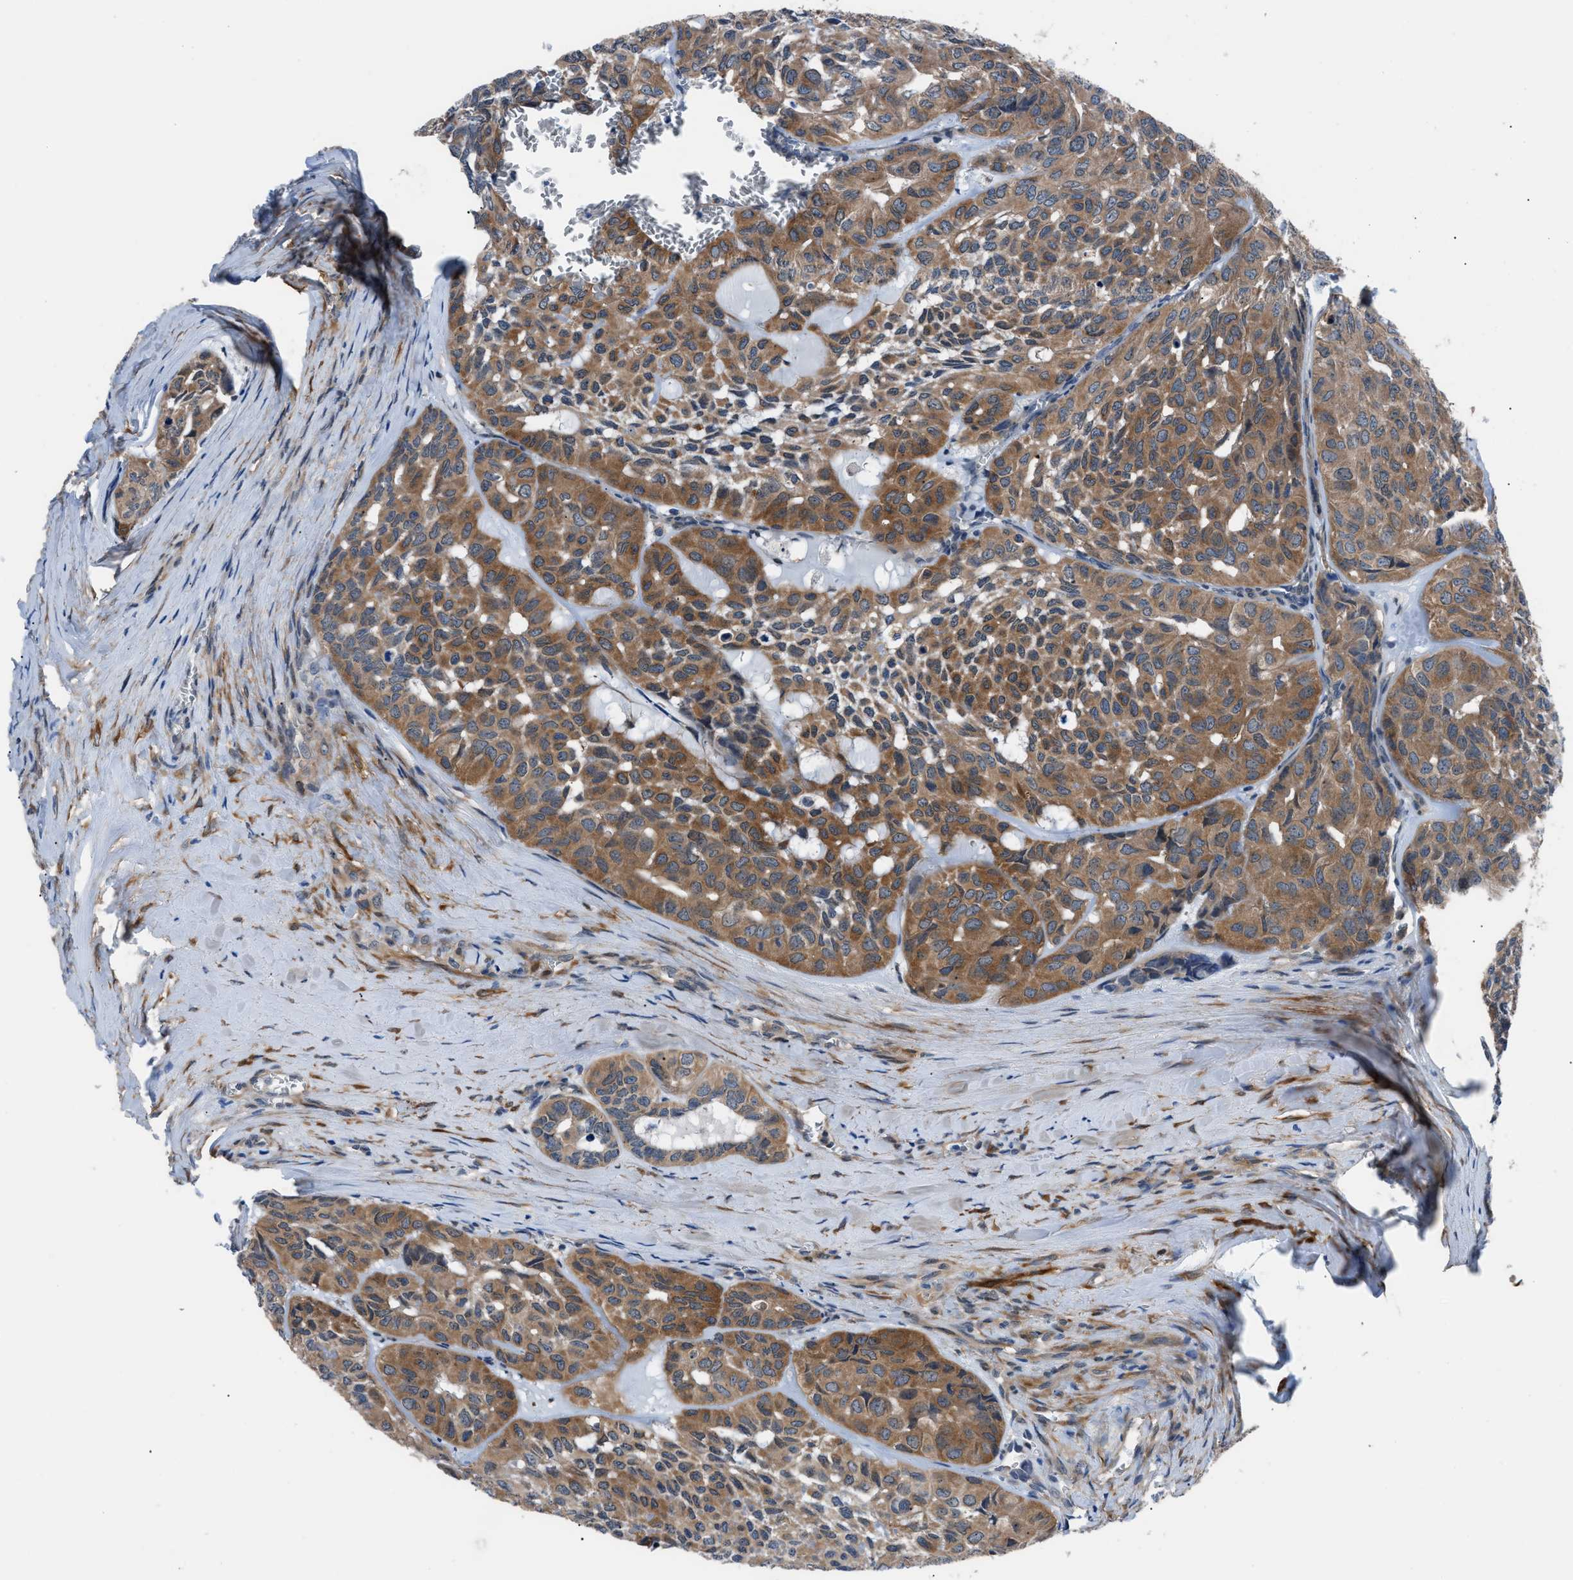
{"staining": {"intensity": "moderate", "quantity": ">75%", "location": "cytoplasmic/membranous"}, "tissue": "head and neck cancer", "cell_type": "Tumor cells", "image_type": "cancer", "snomed": [{"axis": "morphology", "description": "Adenocarcinoma, NOS"}, {"axis": "topography", "description": "Salivary gland, NOS"}, {"axis": "topography", "description": "Head-Neck"}], "caption": "The immunohistochemical stain highlights moderate cytoplasmic/membranous expression in tumor cells of head and neck adenocarcinoma tissue. The staining was performed using DAB to visualize the protein expression in brown, while the nuclei were stained in blue with hematoxylin (Magnification: 20x).", "gene": "TMEM45B", "patient": {"sex": "female", "age": 76}}